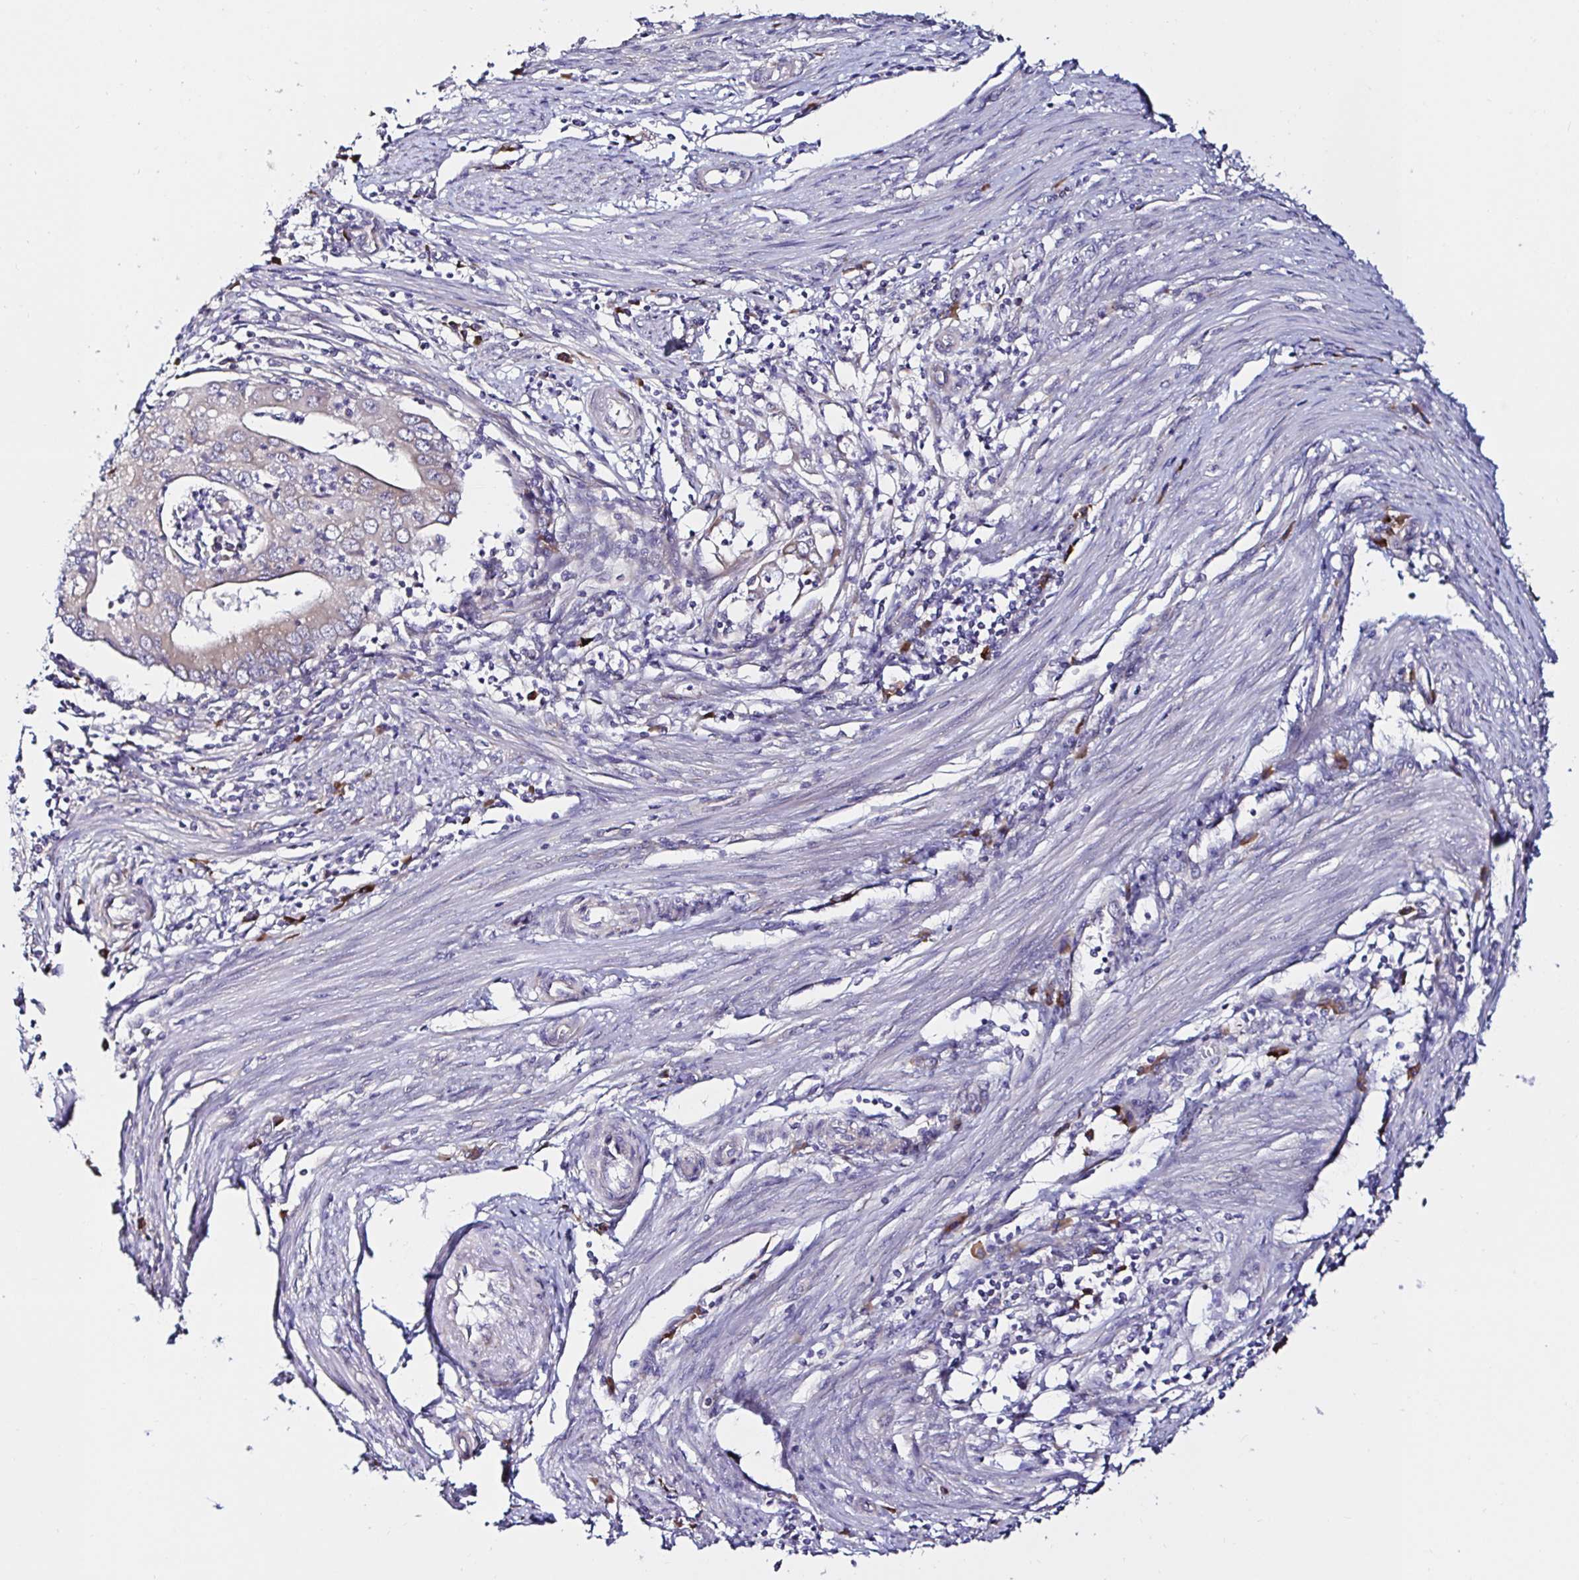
{"staining": {"intensity": "weak", "quantity": ">75%", "location": "cytoplasmic/membranous"}, "tissue": "endometrial cancer", "cell_type": "Tumor cells", "image_type": "cancer", "snomed": [{"axis": "morphology", "description": "Adenocarcinoma, NOS"}, {"axis": "topography", "description": "Endometrium"}], "caption": "The photomicrograph displays a brown stain indicating the presence of a protein in the cytoplasmic/membranous of tumor cells in endometrial cancer. The protein is shown in brown color, while the nuclei are stained blue.", "gene": "VSIG2", "patient": {"sex": "female", "age": 50}}